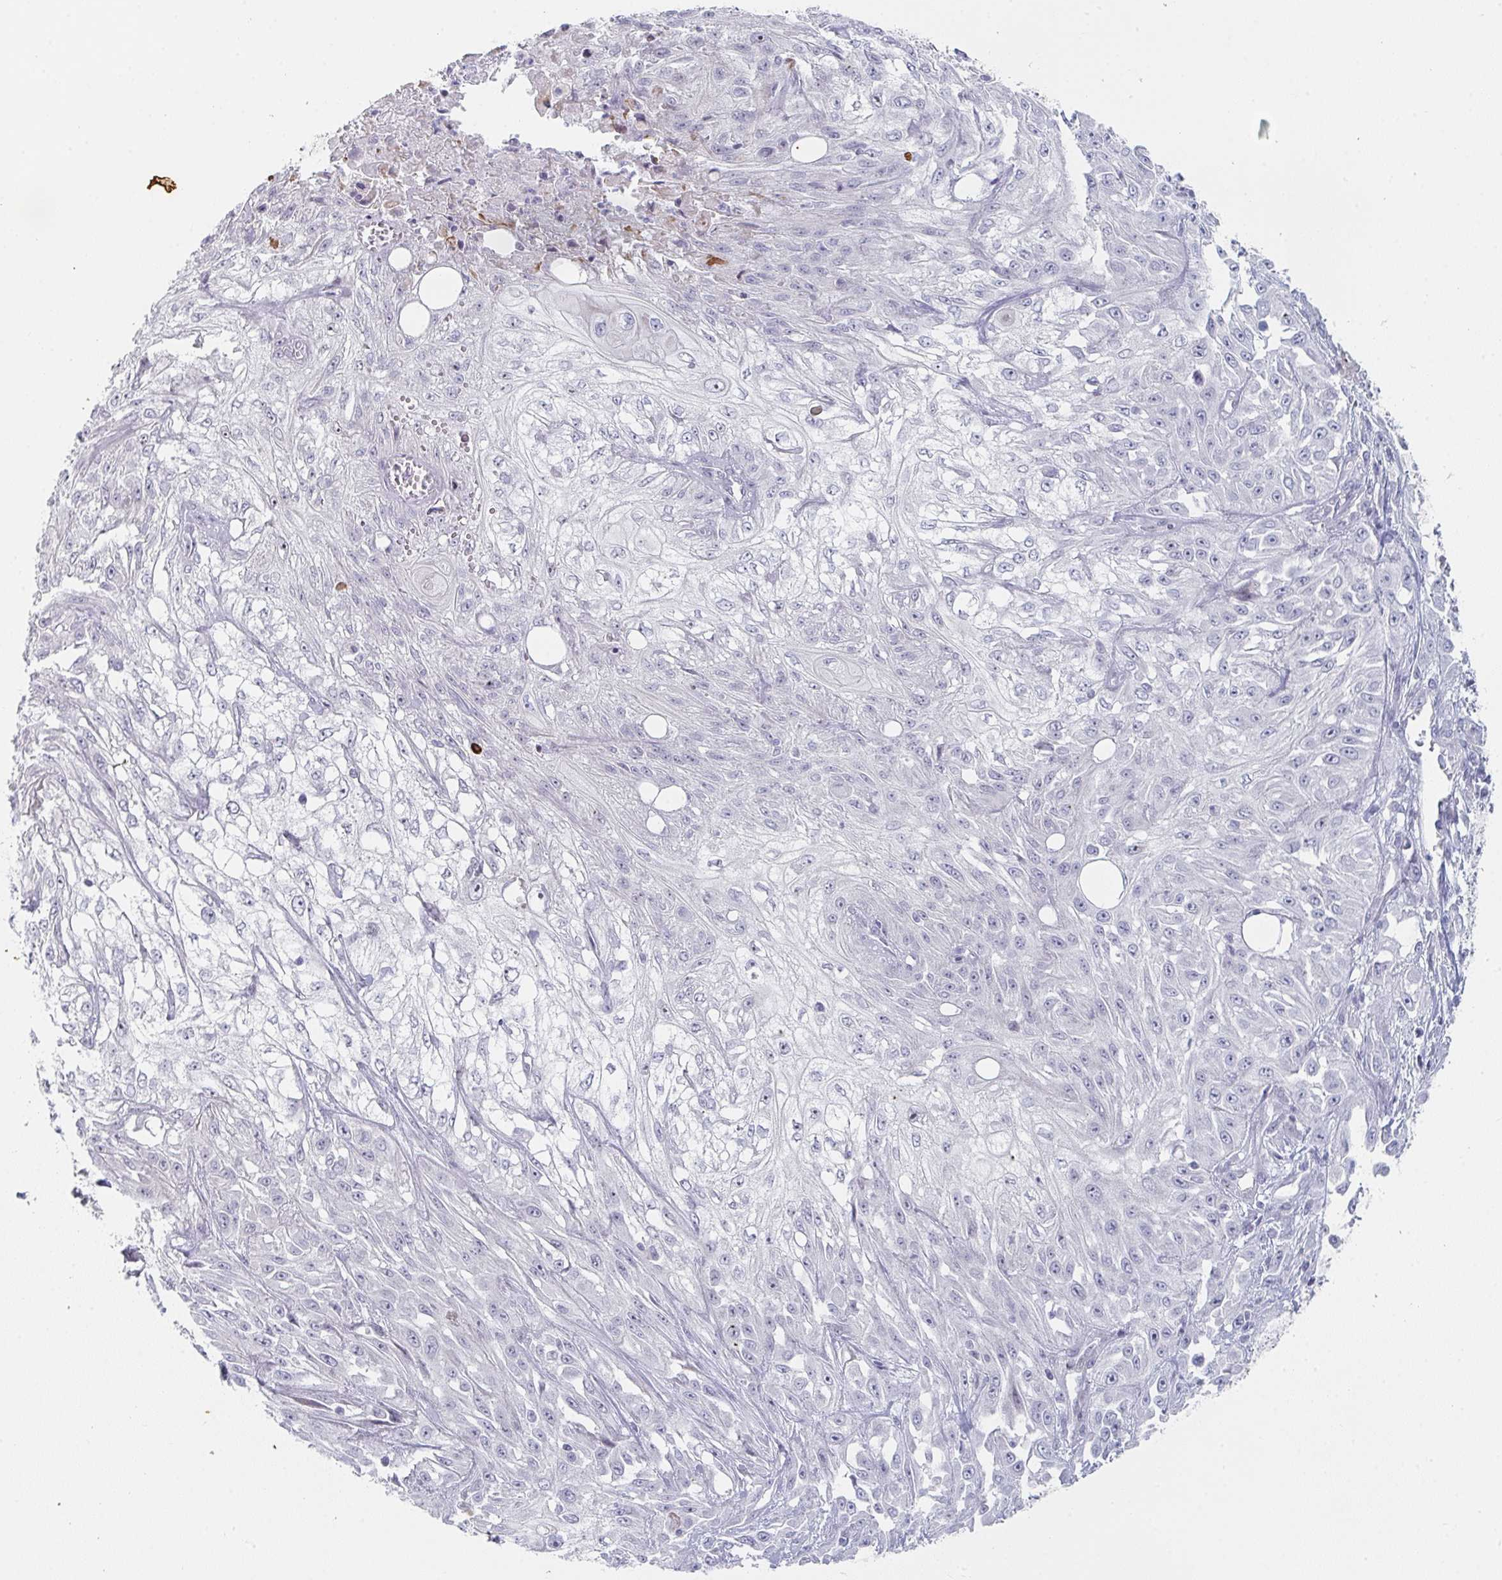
{"staining": {"intensity": "negative", "quantity": "none", "location": "none"}, "tissue": "skin cancer", "cell_type": "Tumor cells", "image_type": "cancer", "snomed": [{"axis": "morphology", "description": "Squamous cell carcinoma, NOS"}, {"axis": "morphology", "description": "Squamous cell carcinoma, metastatic, NOS"}, {"axis": "topography", "description": "Skin"}, {"axis": "topography", "description": "Lymph node"}], "caption": "Image shows no significant protein positivity in tumor cells of skin squamous cell carcinoma. The staining is performed using DAB (3,3'-diaminobenzidine) brown chromogen with nuclei counter-stained in using hematoxylin.", "gene": "POU2AF2", "patient": {"sex": "male", "age": 75}}